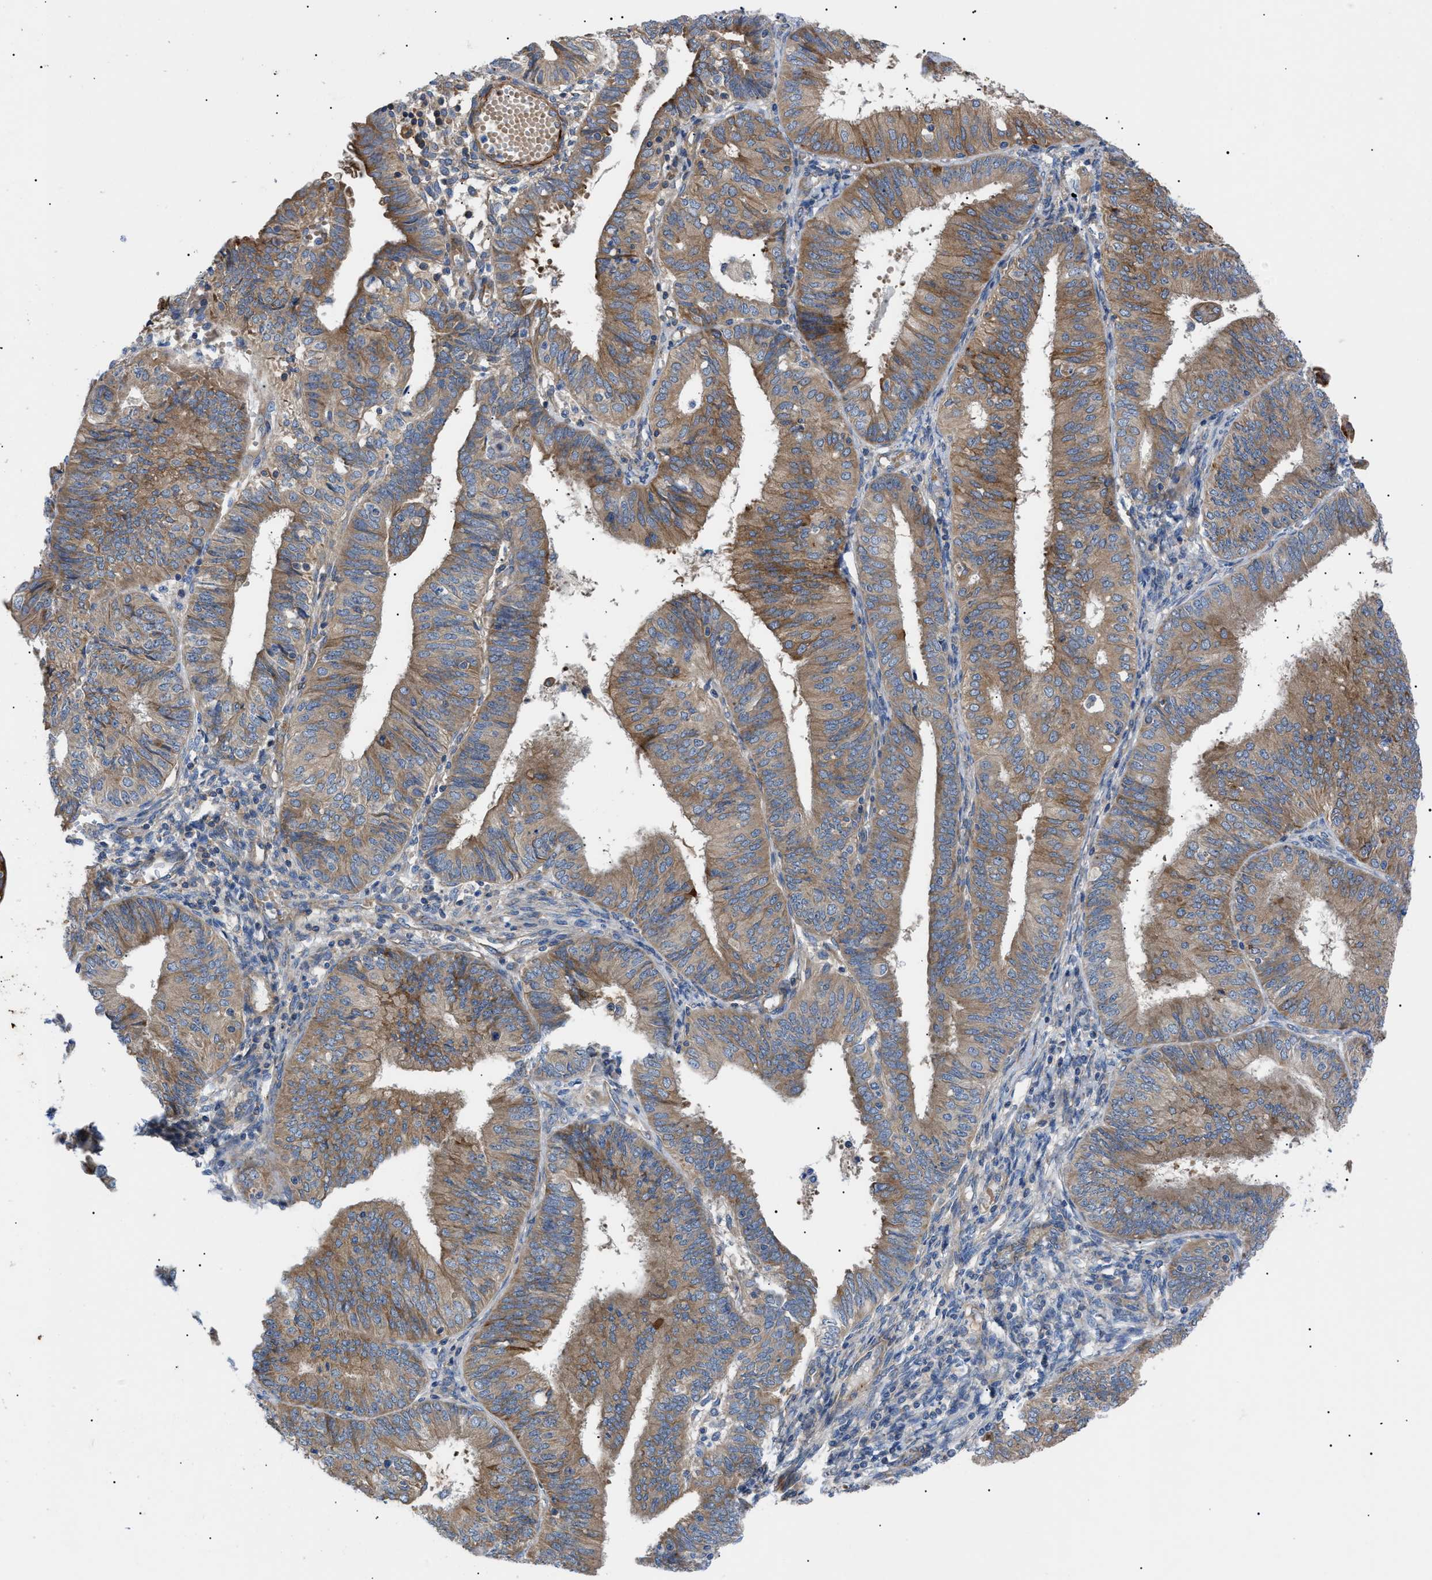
{"staining": {"intensity": "moderate", "quantity": ">75%", "location": "cytoplasmic/membranous"}, "tissue": "endometrial cancer", "cell_type": "Tumor cells", "image_type": "cancer", "snomed": [{"axis": "morphology", "description": "Adenocarcinoma, NOS"}, {"axis": "topography", "description": "Endometrium"}], "caption": "This is a micrograph of immunohistochemistry staining of endometrial adenocarcinoma, which shows moderate positivity in the cytoplasmic/membranous of tumor cells.", "gene": "HSPB8", "patient": {"sex": "female", "age": 58}}